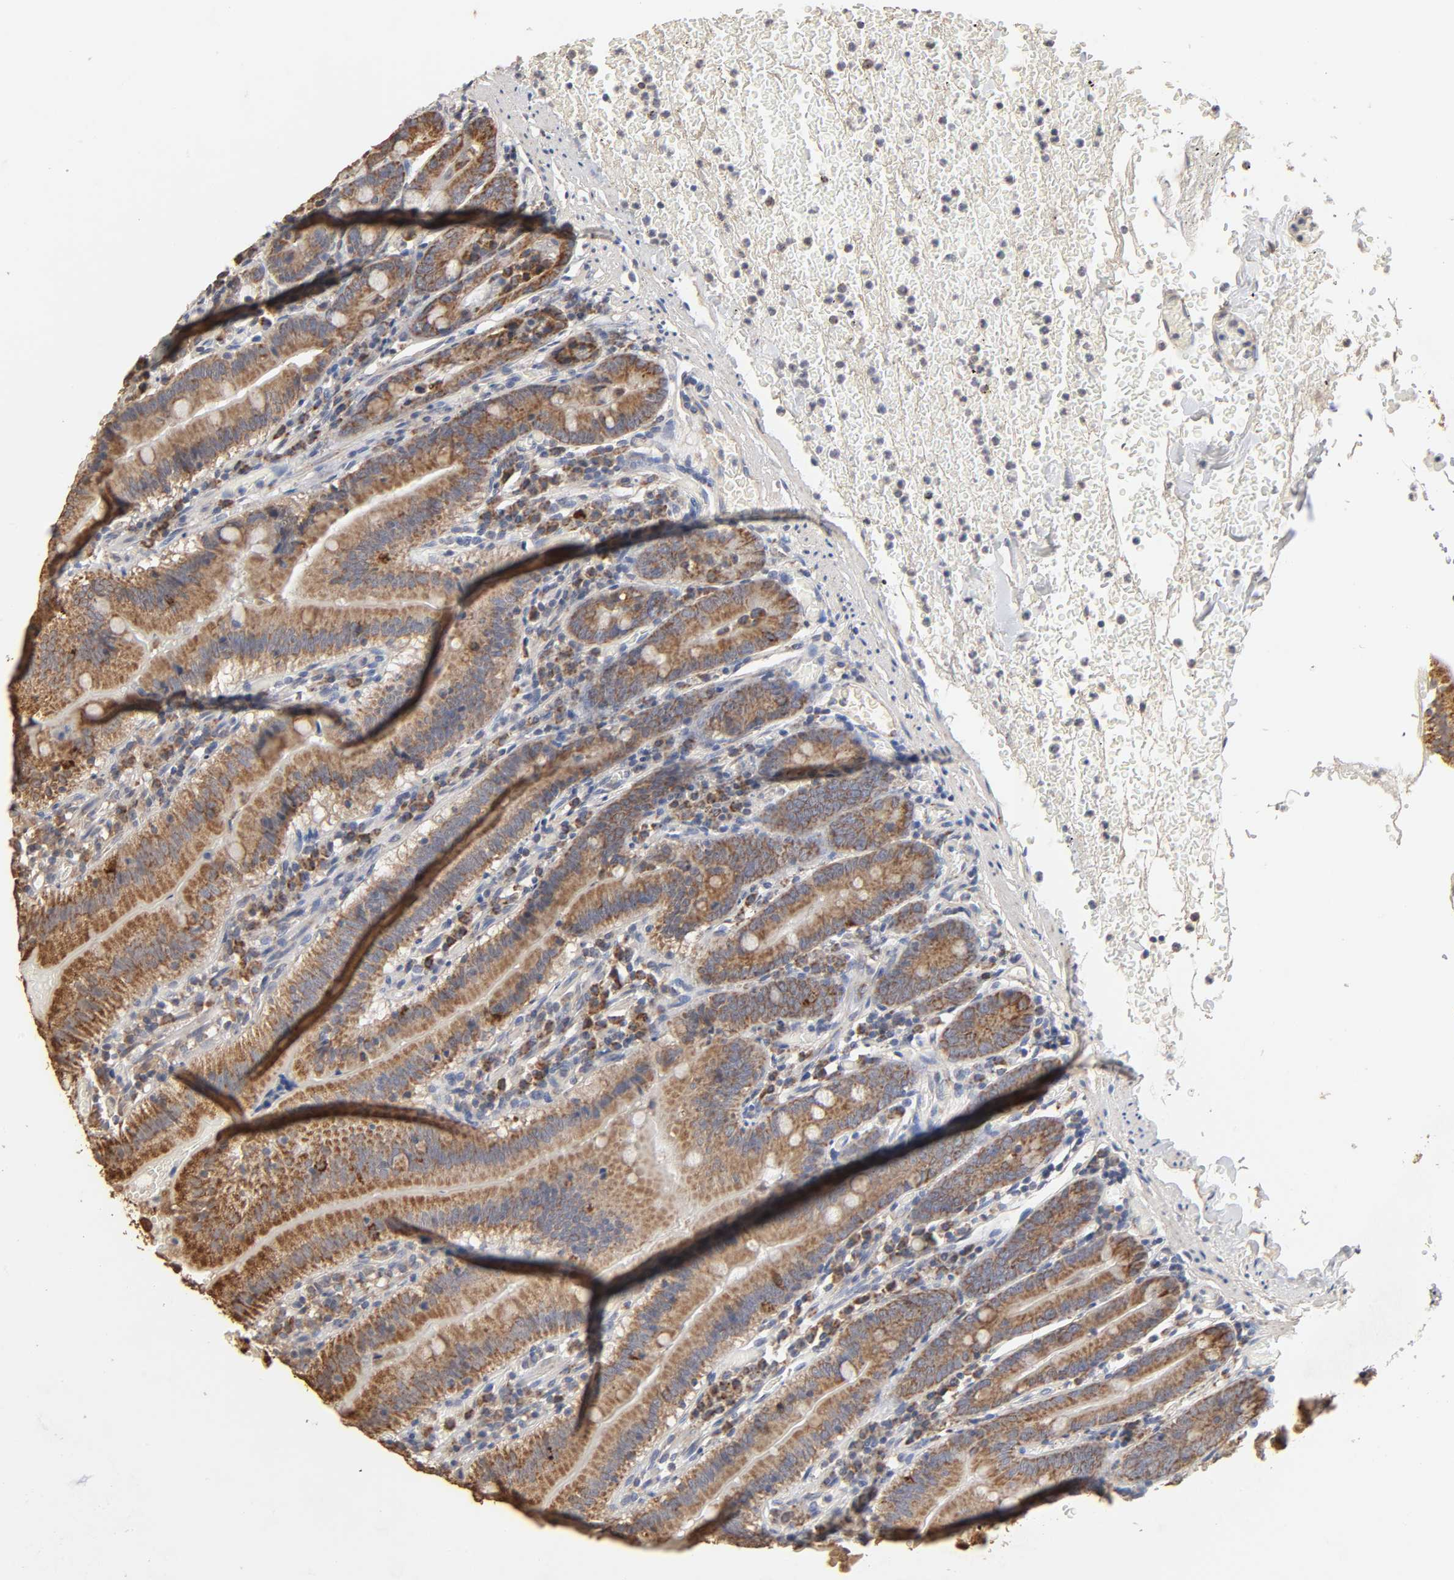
{"staining": {"intensity": "moderate", "quantity": ">75%", "location": "cytoplasmic/membranous"}, "tissue": "small intestine", "cell_type": "Glandular cells", "image_type": "normal", "snomed": [{"axis": "morphology", "description": "Normal tissue, NOS"}, {"axis": "topography", "description": "Small intestine"}], "caption": "Immunohistochemical staining of benign human small intestine demonstrates moderate cytoplasmic/membranous protein expression in approximately >75% of glandular cells.", "gene": "CYCS", "patient": {"sex": "male", "age": 71}}